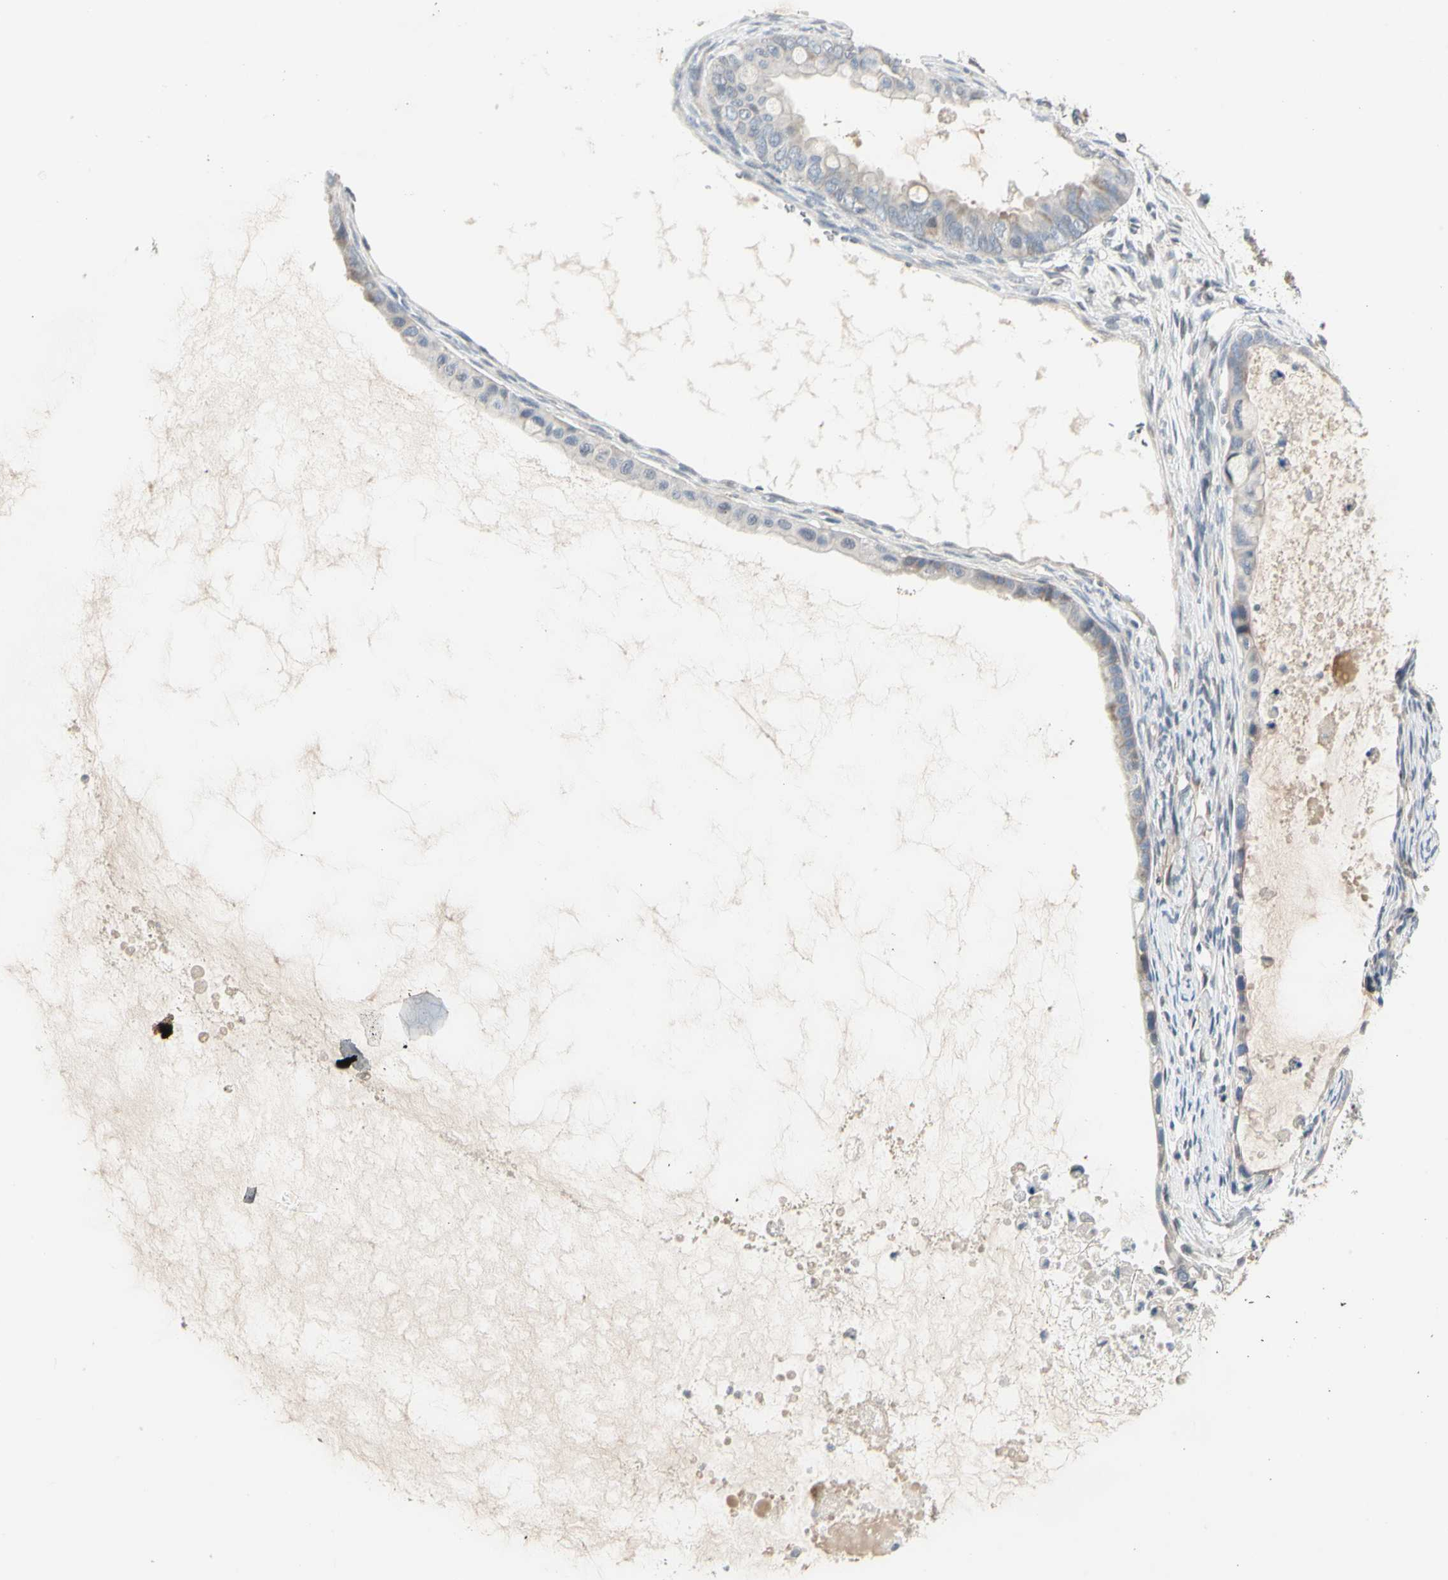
{"staining": {"intensity": "negative", "quantity": "none", "location": "none"}, "tissue": "ovarian cancer", "cell_type": "Tumor cells", "image_type": "cancer", "snomed": [{"axis": "morphology", "description": "Cystadenocarcinoma, mucinous, NOS"}, {"axis": "topography", "description": "Ovary"}], "caption": "This is an IHC histopathology image of human ovarian cancer. There is no expression in tumor cells.", "gene": "GREM1", "patient": {"sex": "female", "age": 80}}